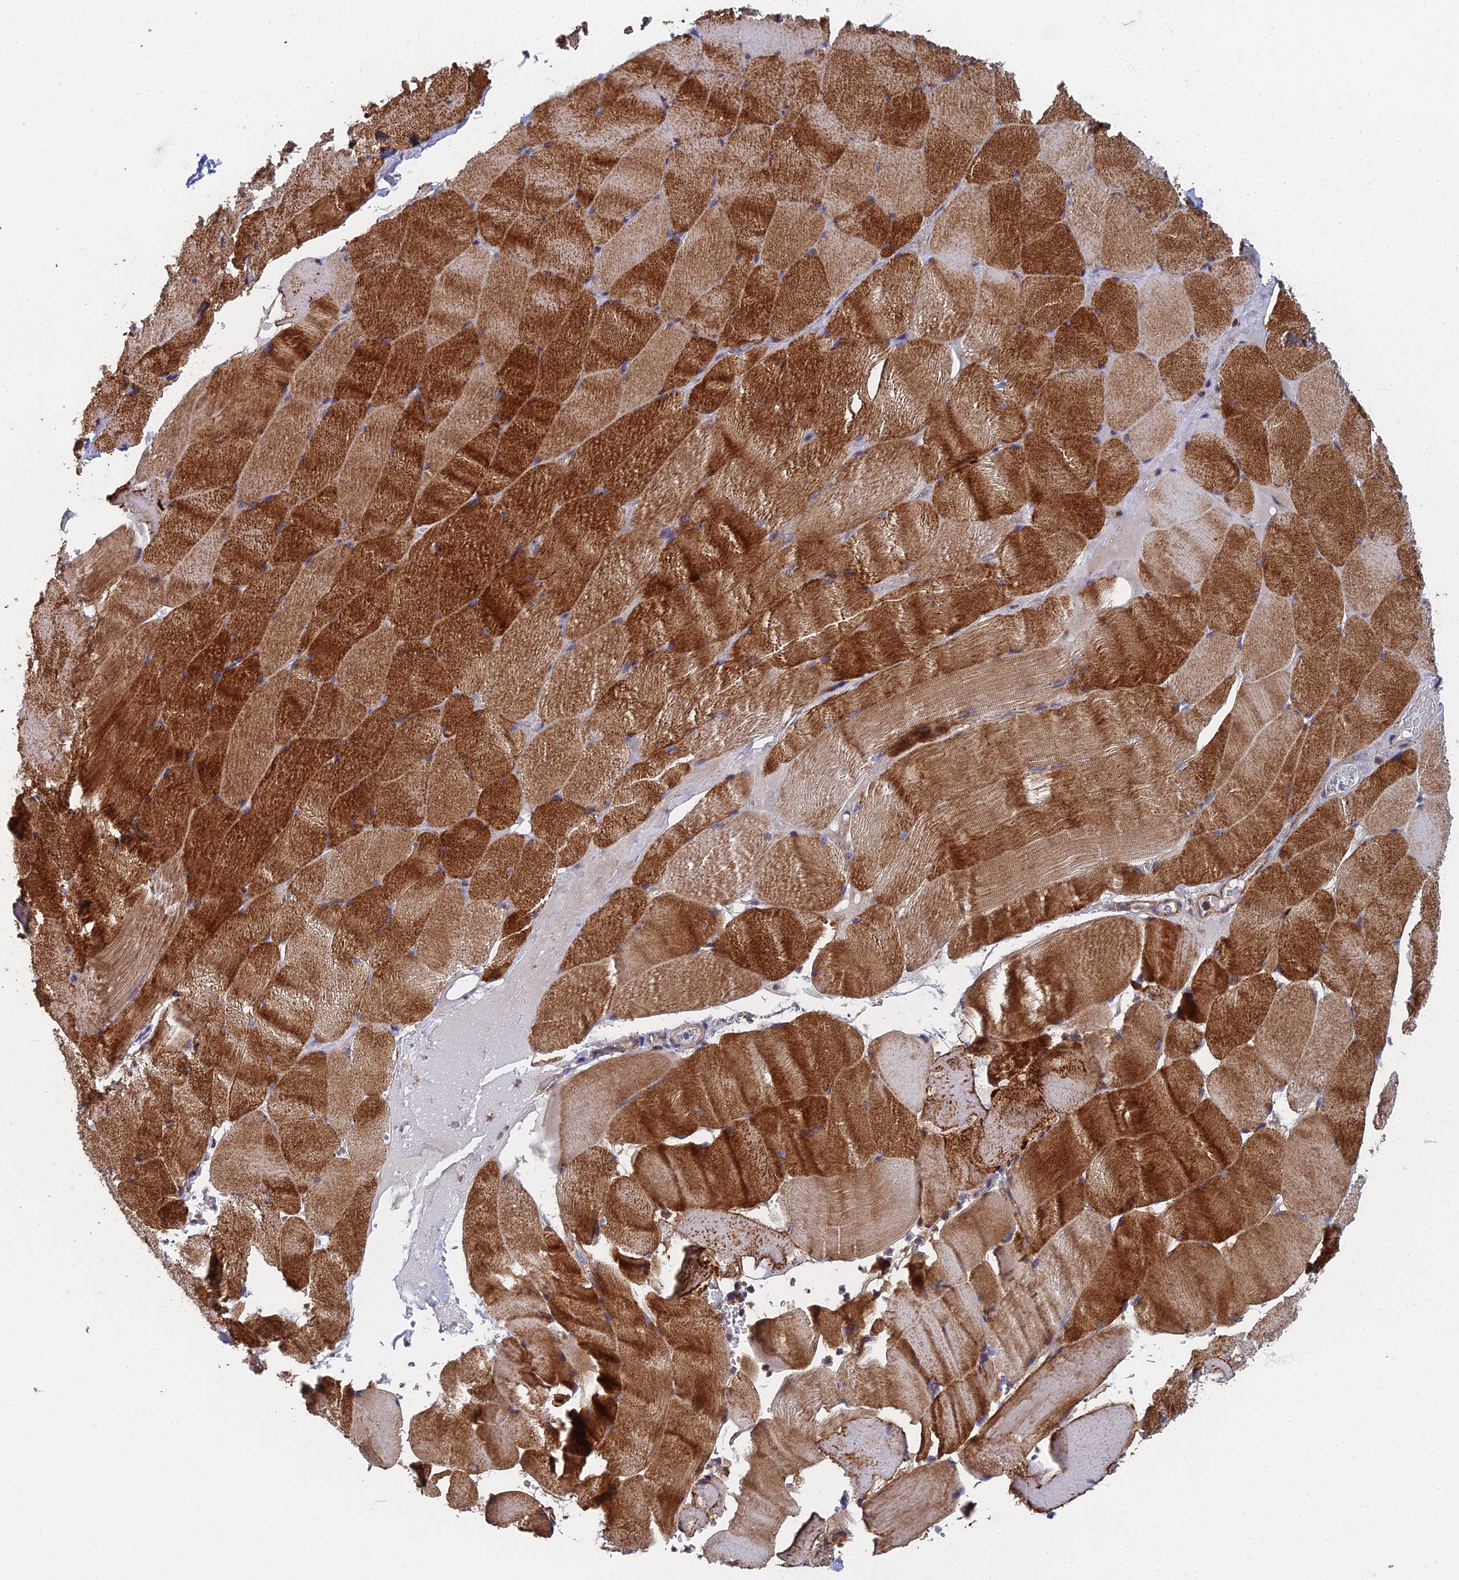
{"staining": {"intensity": "strong", "quantity": "25%-75%", "location": "cytoplasmic/membranous"}, "tissue": "skeletal muscle", "cell_type": "Myocytes", "image_type": "normal", "snomed": [{"axis": "morphology", "description": "Normal tissue, NOS"}, {"axis": "topography", "description": "Skeletal muscle"}], "caption": "The histopathology image displays immunohistochemical staining of unremarkable skeletal muscle. There is strong cytoplasmic/membranous staining is identified in approximately 25%-75% of myocytes. Using DAB (3,3'-diaminobenzidine) (brown) and hematoxylin (blue) stains, captured at high magnification using brightfield microscopy.", "gene": "RNASEK", "patient": {"sex": "male", "age": 62}}